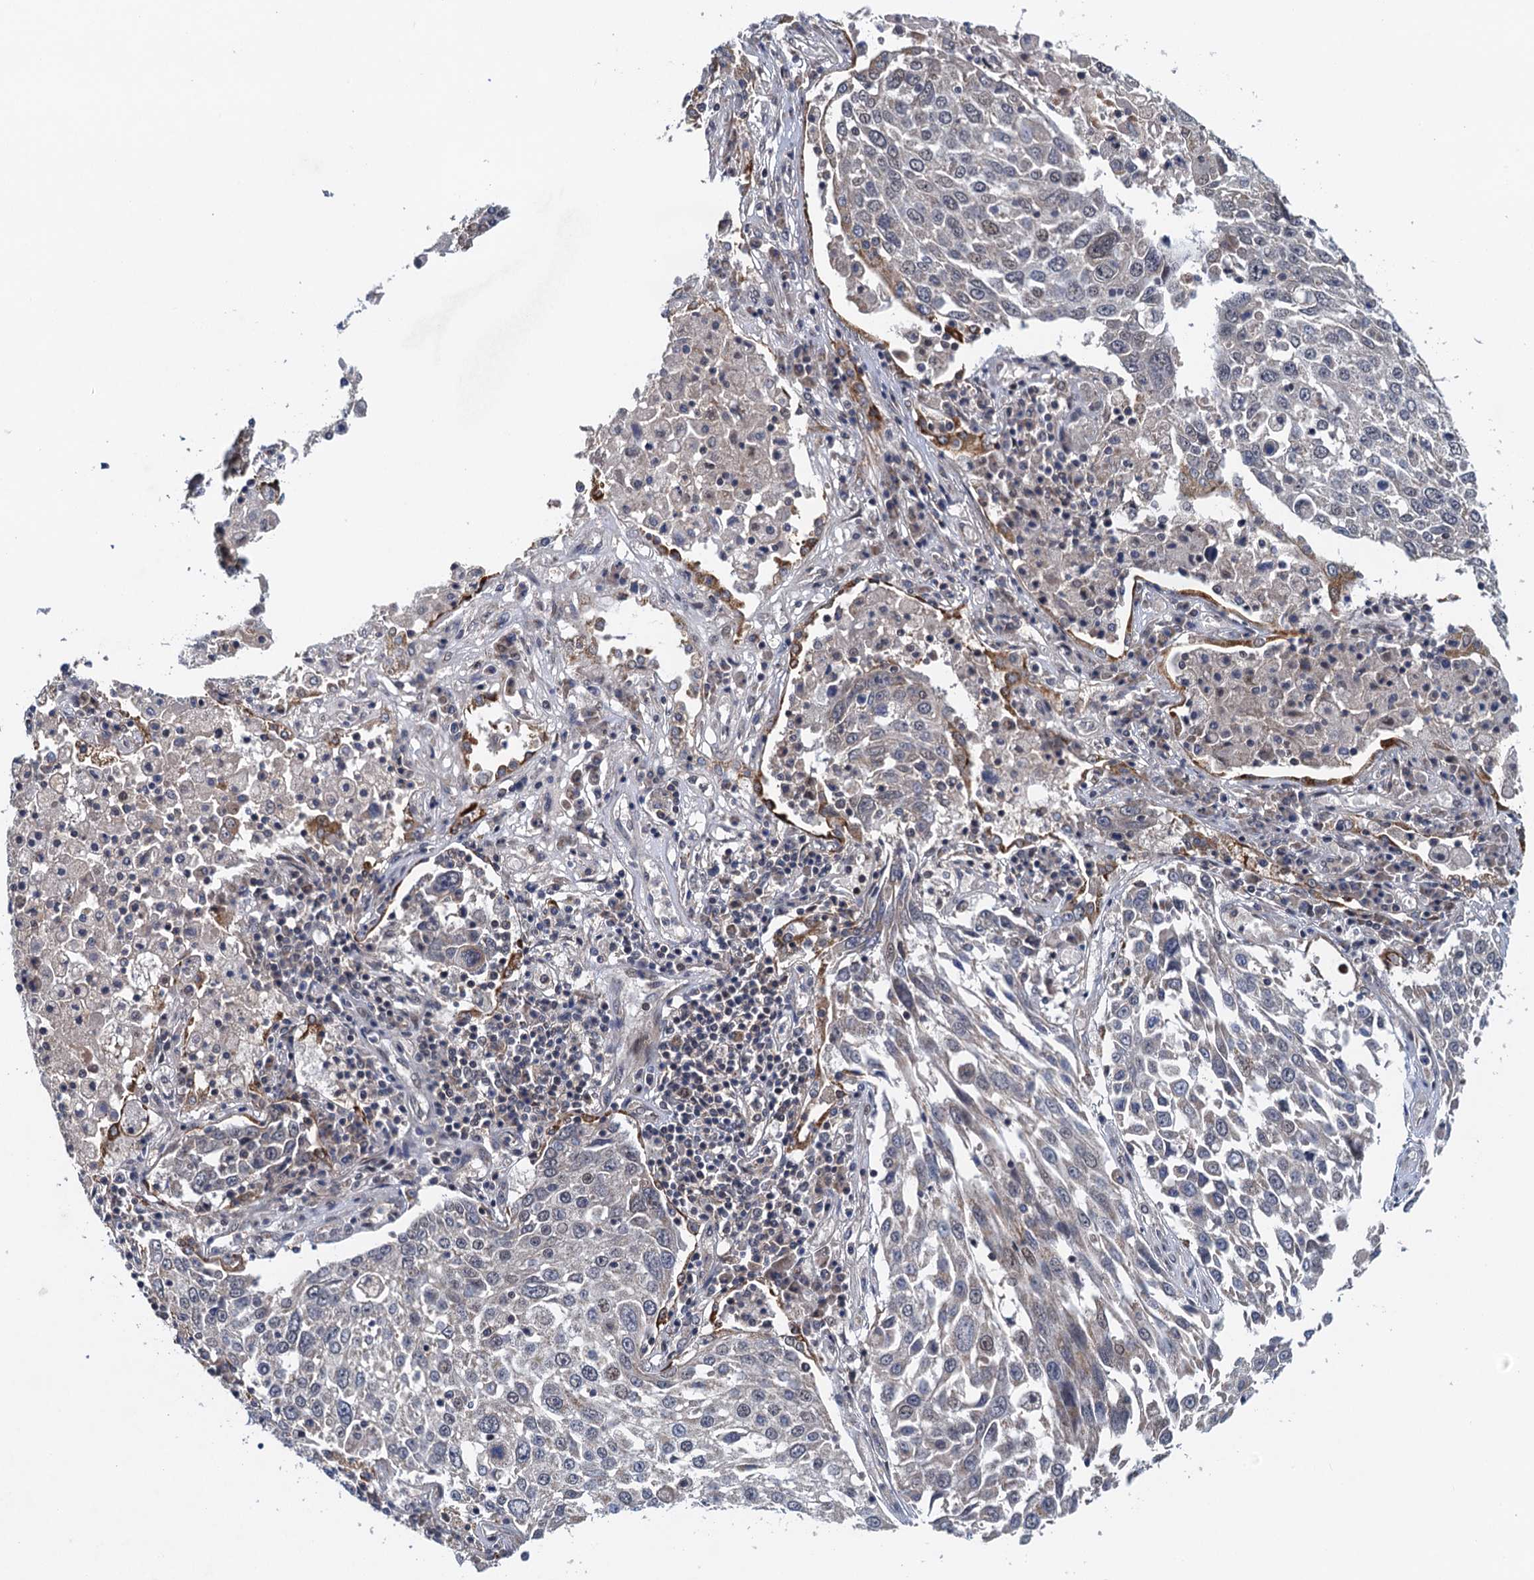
{"staining": {"intensity": "negative", "quantity": "none", "location": "none"}, "tissue": "lung cancer", "cell_type": "Tumor cells", "image_type": "cancer", "snomed": [{"axis": "morphology", "description": "Squamous cell carcinoma, NOS"}, {"axis": "topography", "description": "Lung"}], "caption": "The IHC micrograph has no significant positivity in tumor cells of lung cancer (squamous cell carcinoma) tissue.", "gene": "MDM1", "patient": {"sex": "male", "age": 65}}